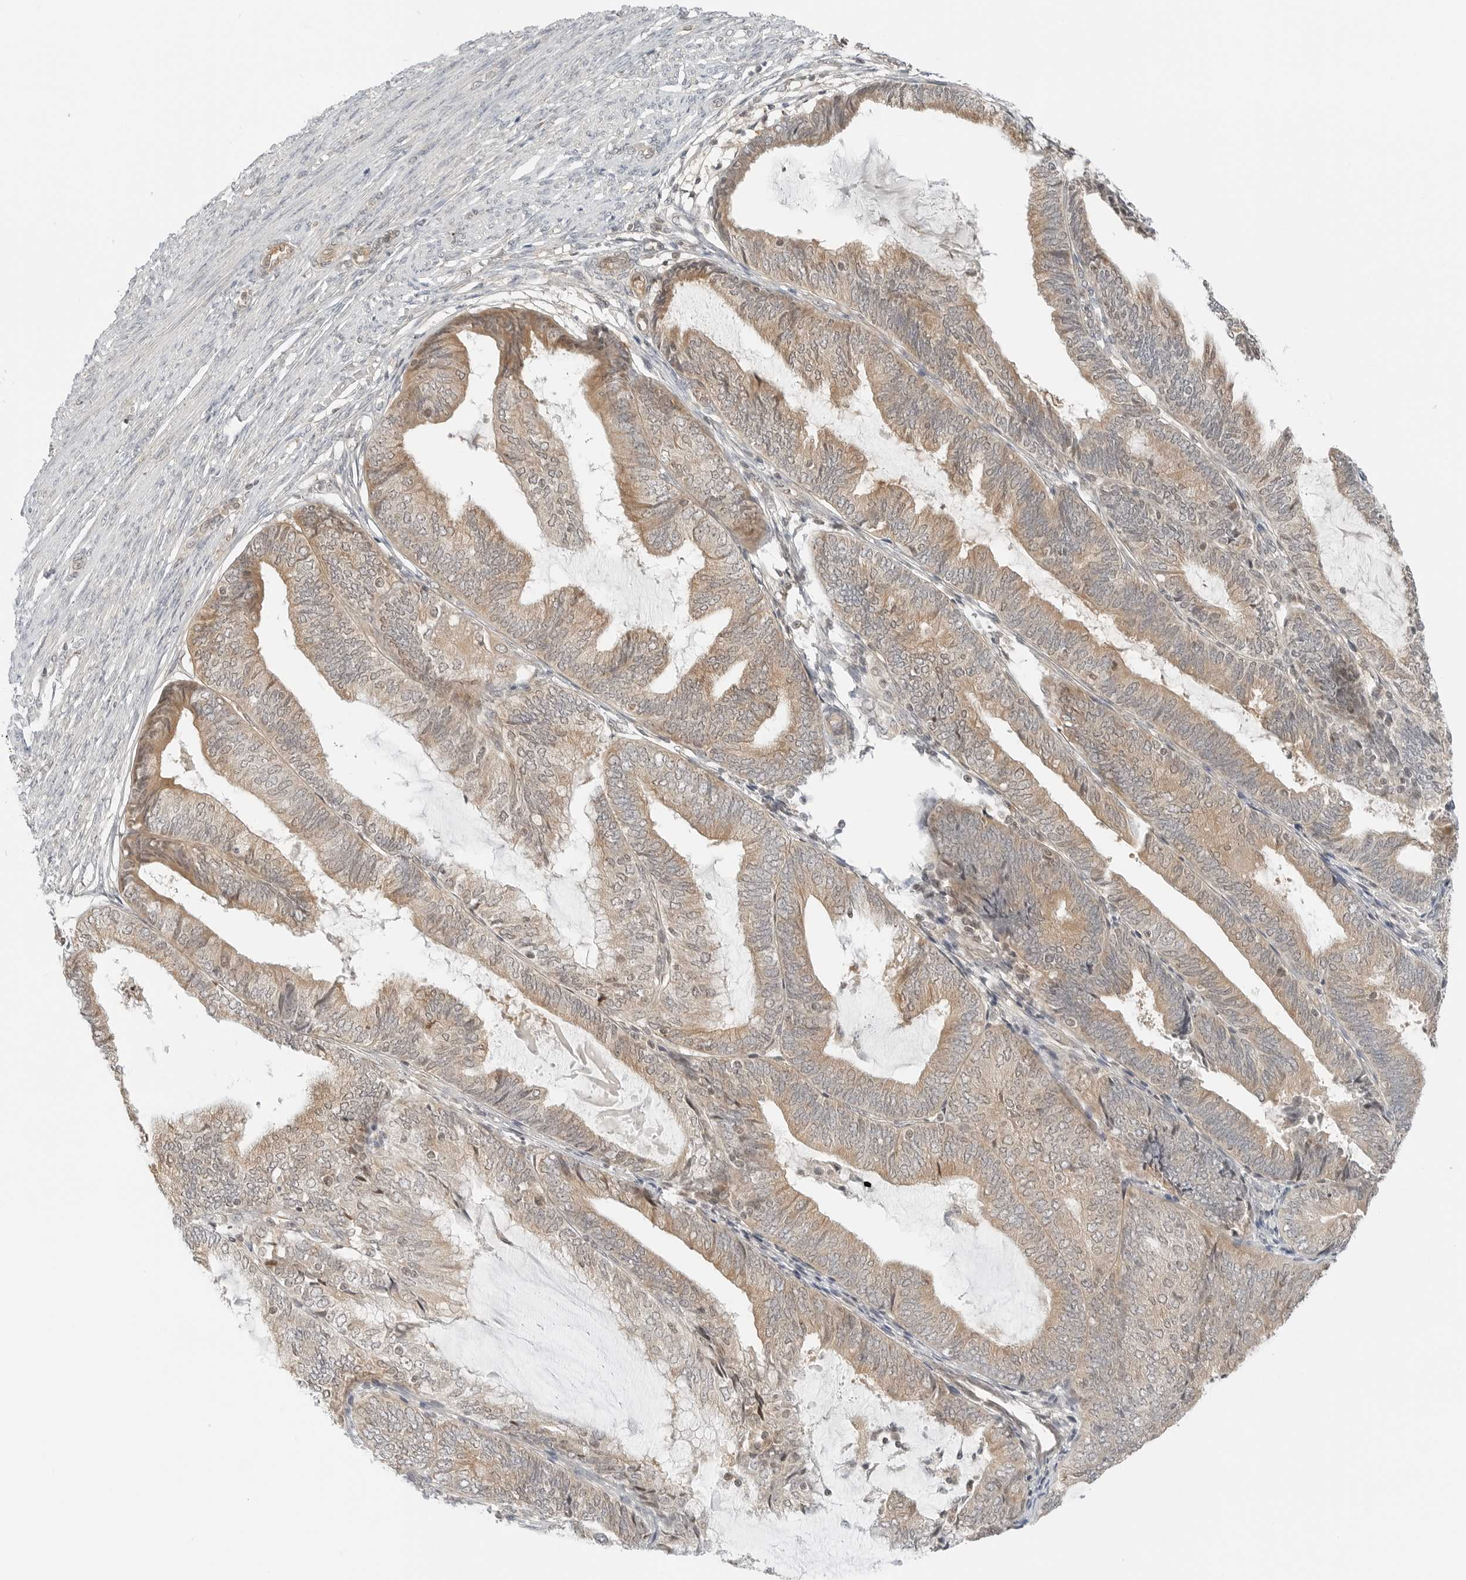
{"staining": {"intensity": "moderate", "quantity": ">75%", "location": "cytoplasmic/membranous"}, "tissue": "endometrial cancer", "cell_type": "Tumor cells", "image_type": "cancer", "snomed": [{"axis": "morphology", "description": "Adenocarcinoma, NOS"}, {"axis": "topography", "description": "Endometrium"}], "caption": "Human adenocarcinoma (endometrial) stained for a protein (brown) demonstrates moderate cytoplasmic/membranous positive staining in about >75% of tumor cells.", "gene": "IQCC", "patient": {"sex": "female", "age": 81}}